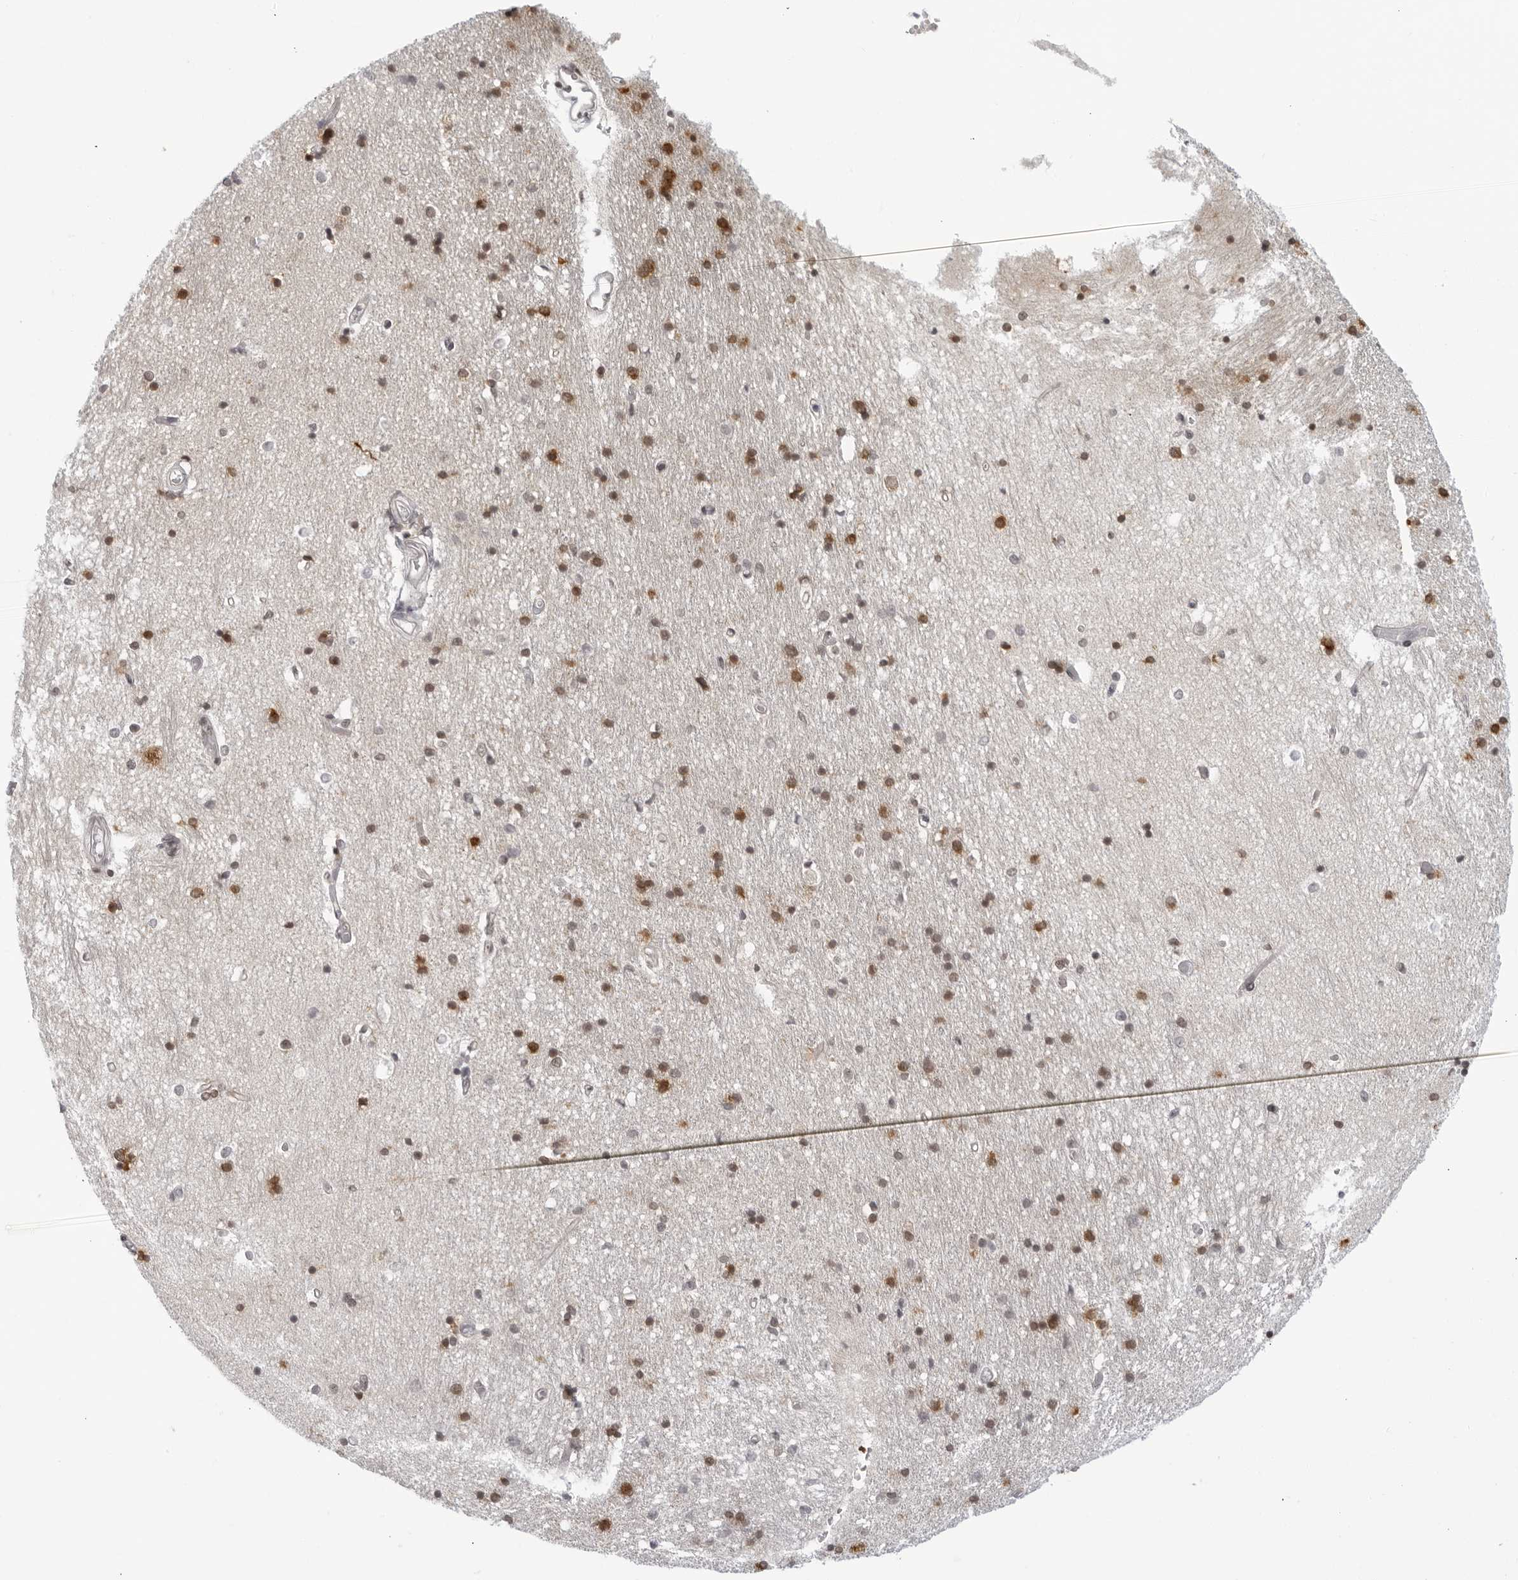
{"staining": {"intensity": "moderate", "quantity": "25%-75%", "location": "cytoplasmic/membranous,nuclear"}, "tissue": "hippocampus", "cell_type": "Glial cells", "image_type": "normal", "snomed": [{"axis": "morphology", "description": "Normal tissue, NOS"}, {"axis": "topography", "description": "Hippocampus"}], "caption": "Moderate cytoplasmic/membranous,nuclear protein positivity is seen in approximately 25%-75% of glial cells in hippocampus.", "gene": "CC2D1B", "patient": {"sex": "male", "age": 45}}